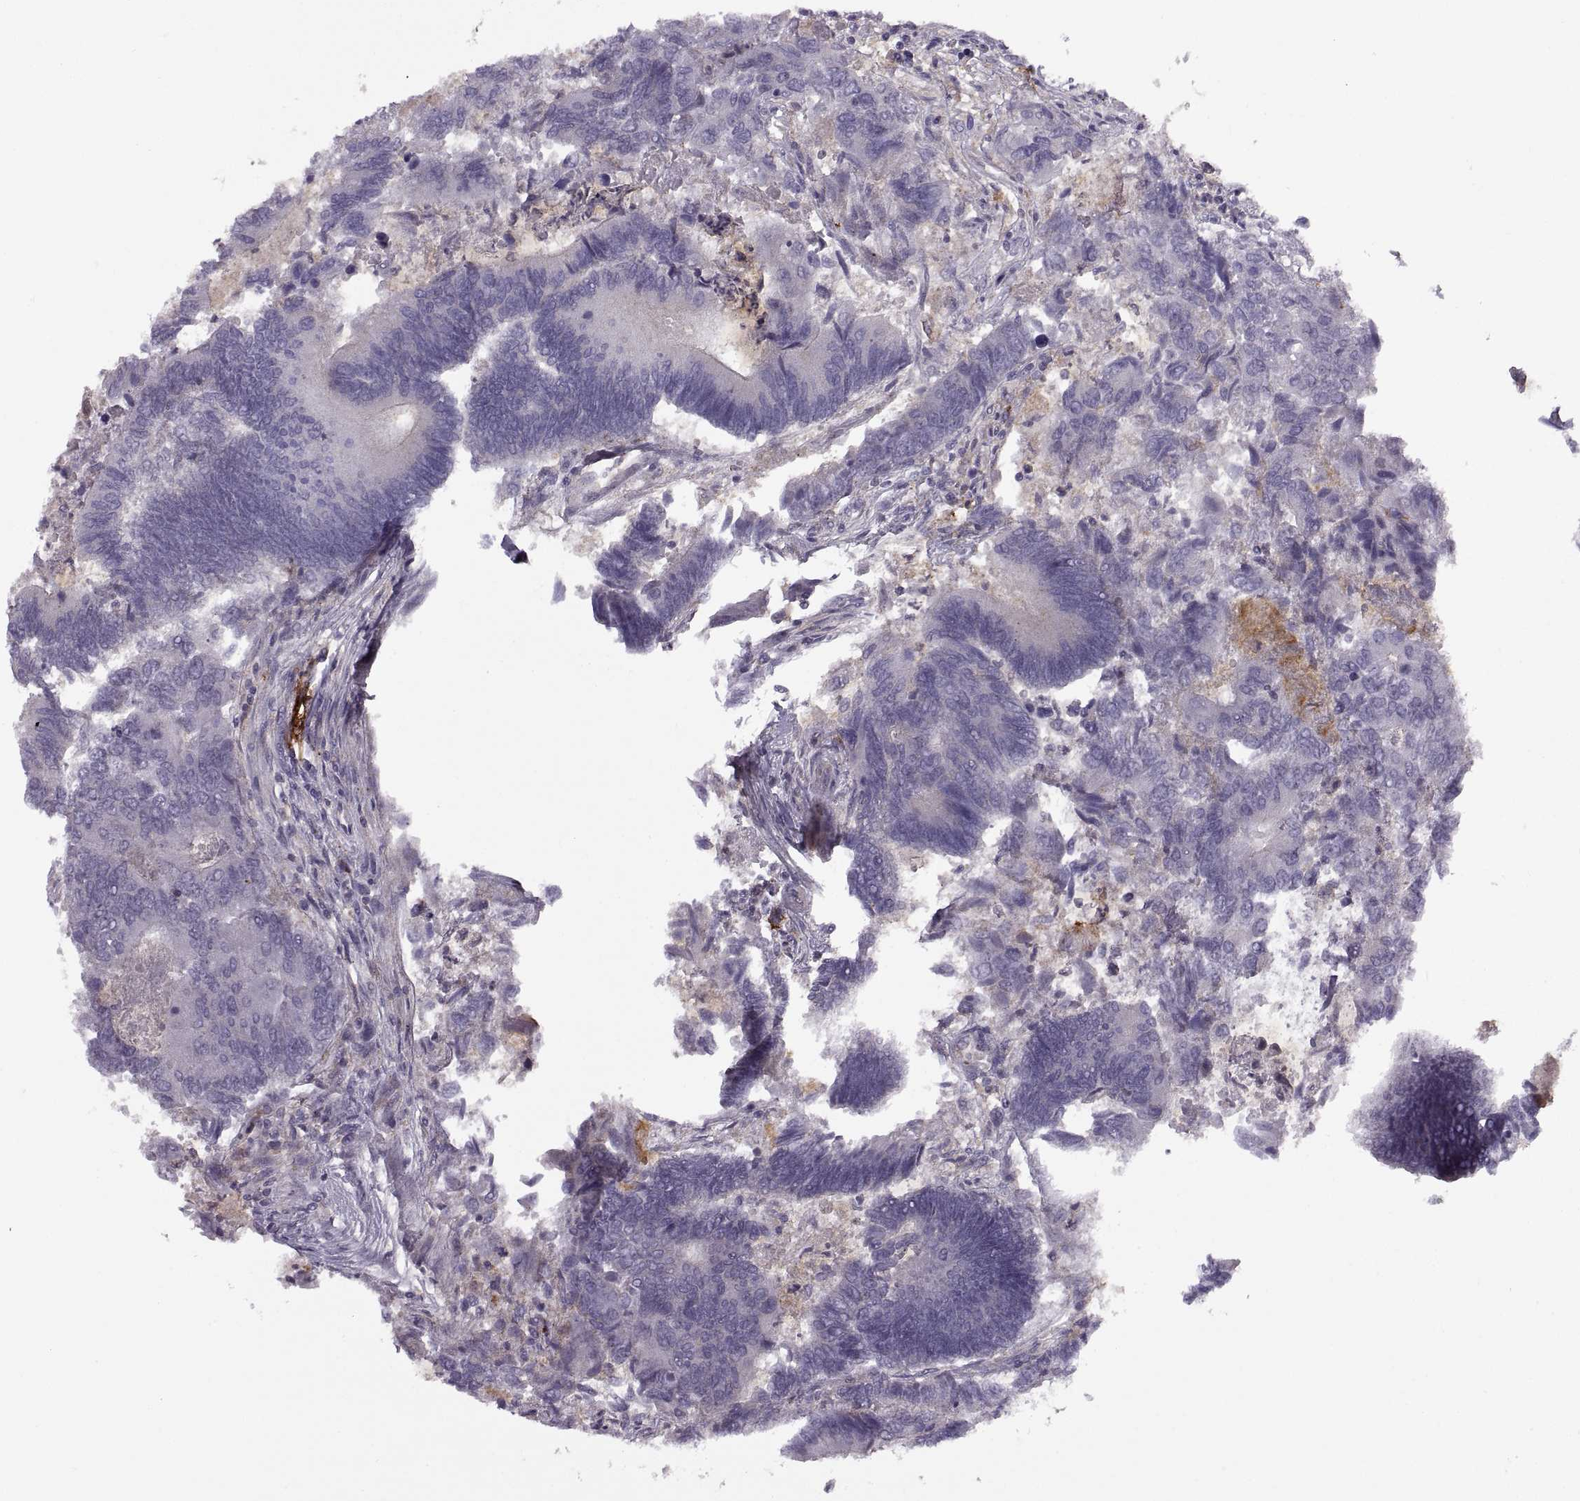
{"staining": {"intensity": "negative", "quantity": "none", "location": "none"}, "tissue": "colorectal cancer", "cell_type": "Tumor cells", "image_type": "cancer", "snomed": [{"axis": "morphology", "description": "Adenocarcinoma, NOS"}, {"axis": "topography", "description": "Colon"}], "caption": "Adenocarcinoma (colorectal) stained for a protein using immunohistochemistry (IHC) demonstrates no positivity tumor cells.", "gene": "RALB", "patient": {"sex": "female", "age": 67}}